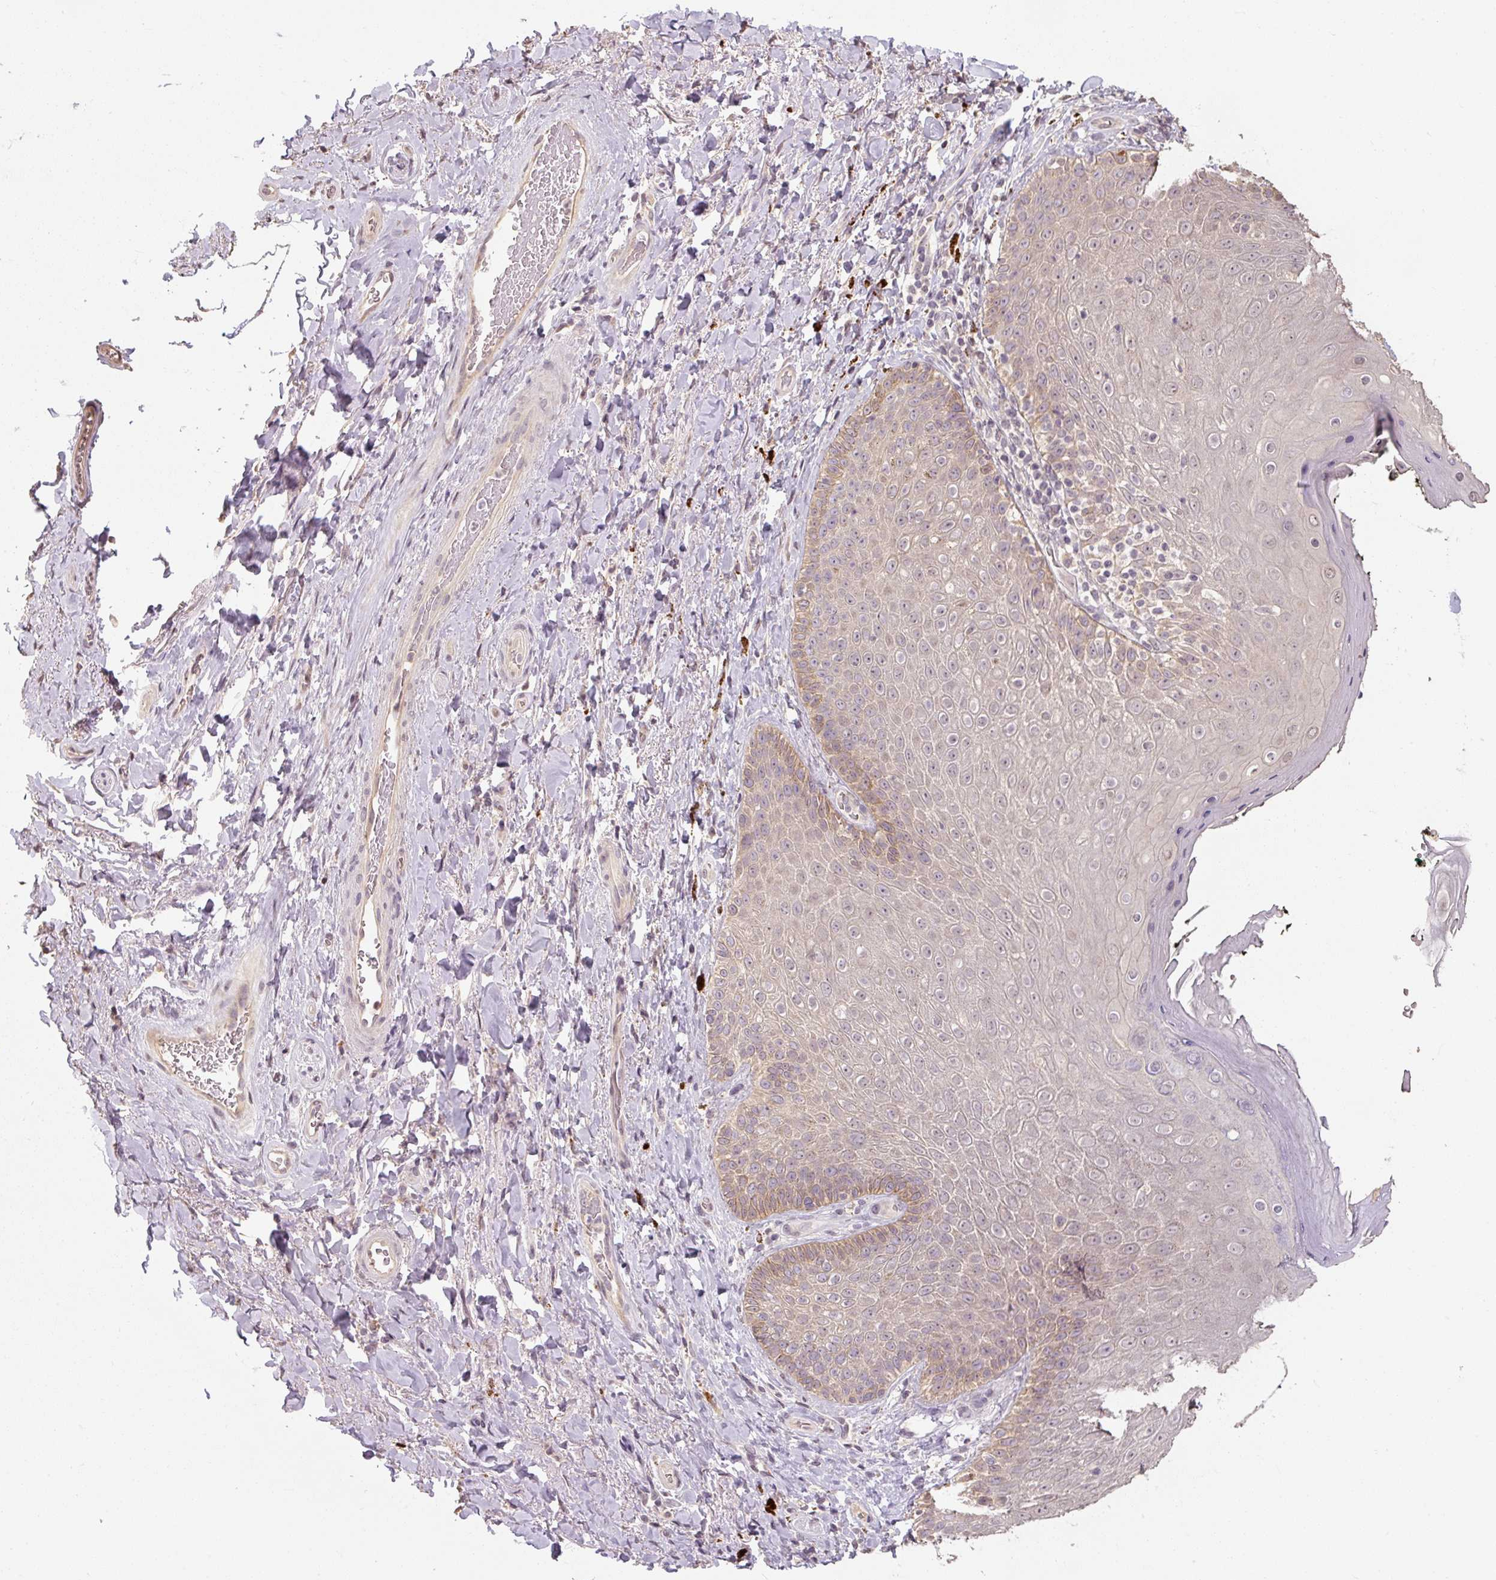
{"staining": {"intensity": "moderate", "quantity": "<25%", "location": "cytoplasmic/membranous"}, "tissue": "skin", "cell_type": "Epidermal cells", "image_type": "normal", "snomed": [{"axis": "morphology", "description": "Normal tissue, NOS"}, {"axis": "topography", "description": "Anal"}, {"axis": "topography", "description": "Peripheral nerve tissue"}], "caption": "Epidermal cells show low levels of moderate cytoplasmic/membranous staining in about <25% of cells in benign human skin. The staining was performed using DAB, with brown indicating positive protein expression. Nuclei are stained blue with hematoxylin.", "gene": "CFAP65", "patient": {"sex": "male", "age": 53}}